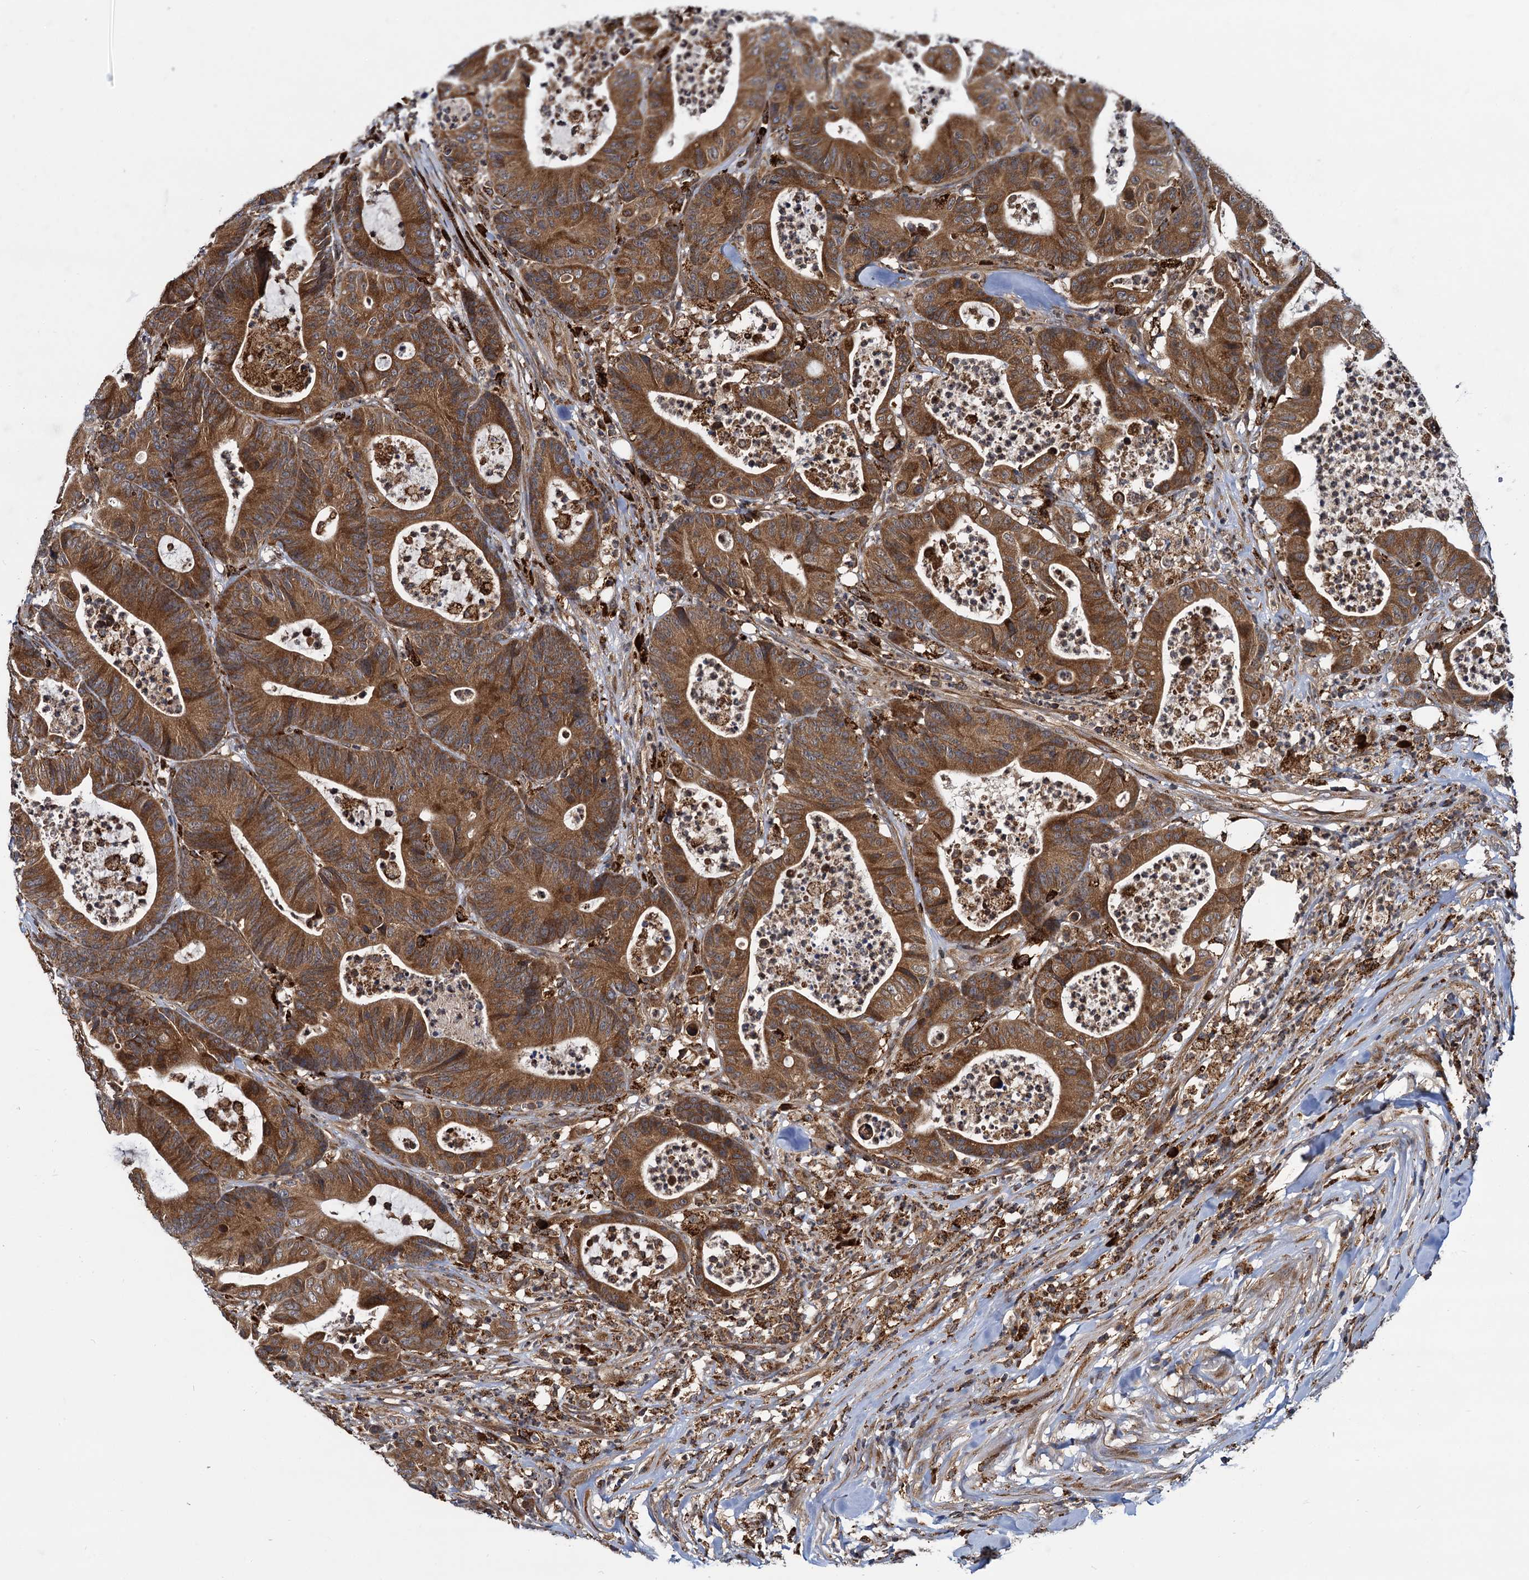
{"staining": {"intensity": "strong", "quantity": ">75%", "location": "cytoplasmic/membranous"}, "tissue": "colorectal cancer", "cell_type": "Tumor cells", "image_type": "cancer", "snomed": [{"axis": "morphology", "description": "Adenocarcinoma, NOS"}, {"axis": "topography", "description": "Colon"}], "caption": "Brown immunohistochemical staining in human colorectal cancer (adenocarcinoma) exhibits strong cytoplasmic/membranous staining in about >75% of tumor cells.", "gene": "UFM1", "patient": {"sex": "female", "age": 84}}